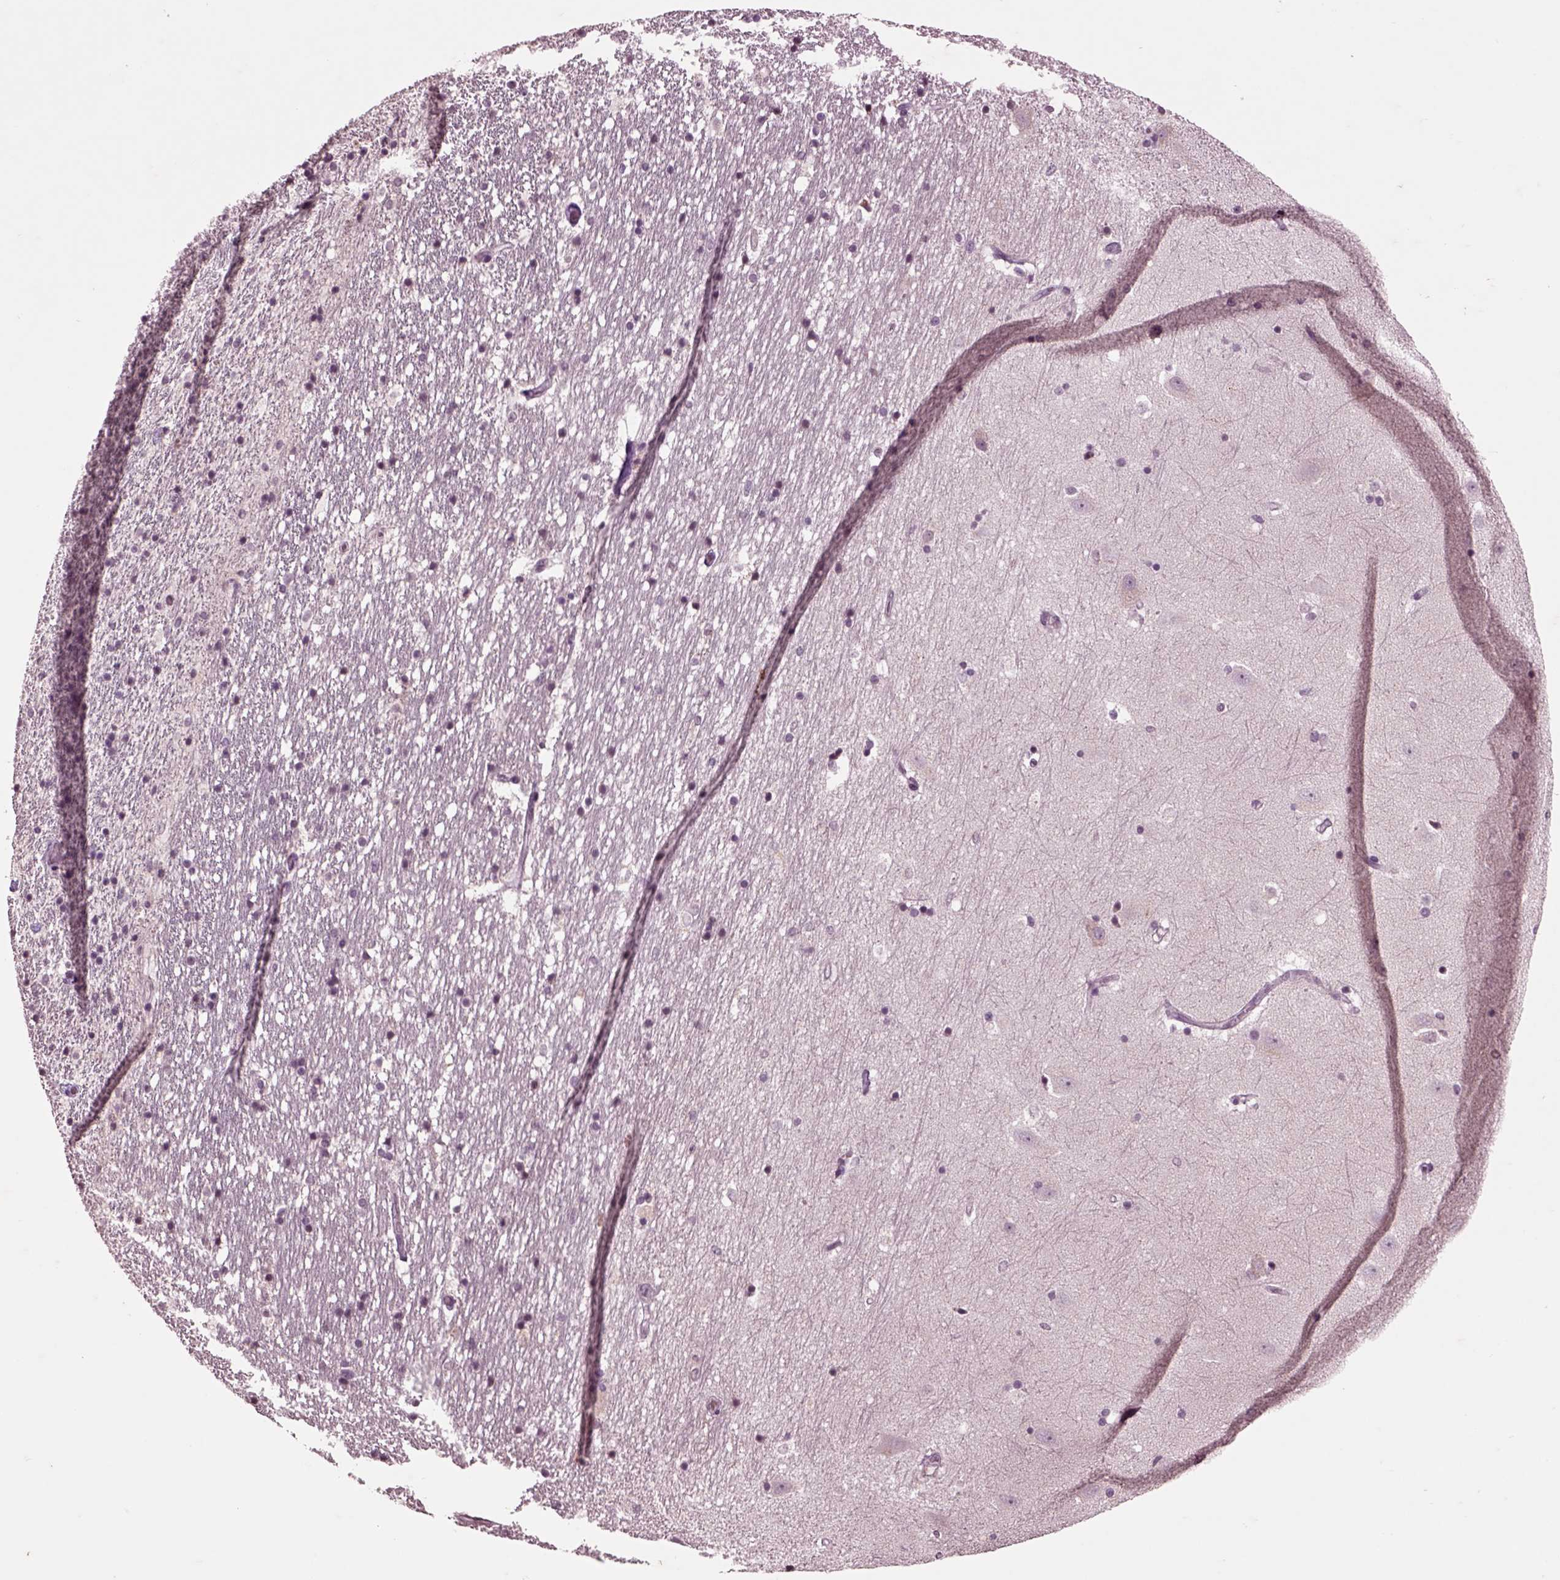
{"staining": {"intensity": "negative", "quantity": "none", "location": "none"}, "tissue": "hippocampus", "cell_type": "Glial cells", "image_type": "normal", "snomed": [{"axis": "morphology", "description": "Normal tissue, NOS"}, {"axis": "topography", "description": "Hippocampus"}], "caption": "Immunohistochemistry (IHC) of normal hippocampus displays no positivity in glial cells. (Stains: DAB (3,3'-diaminobenzidine) immunohistochemistry (IHC) with hematoxylin counter stain, Microscopy: brightfield microscopy at high magnification).", "gene": "CHGB", "patient": {"sex": "male", "age": 49}}